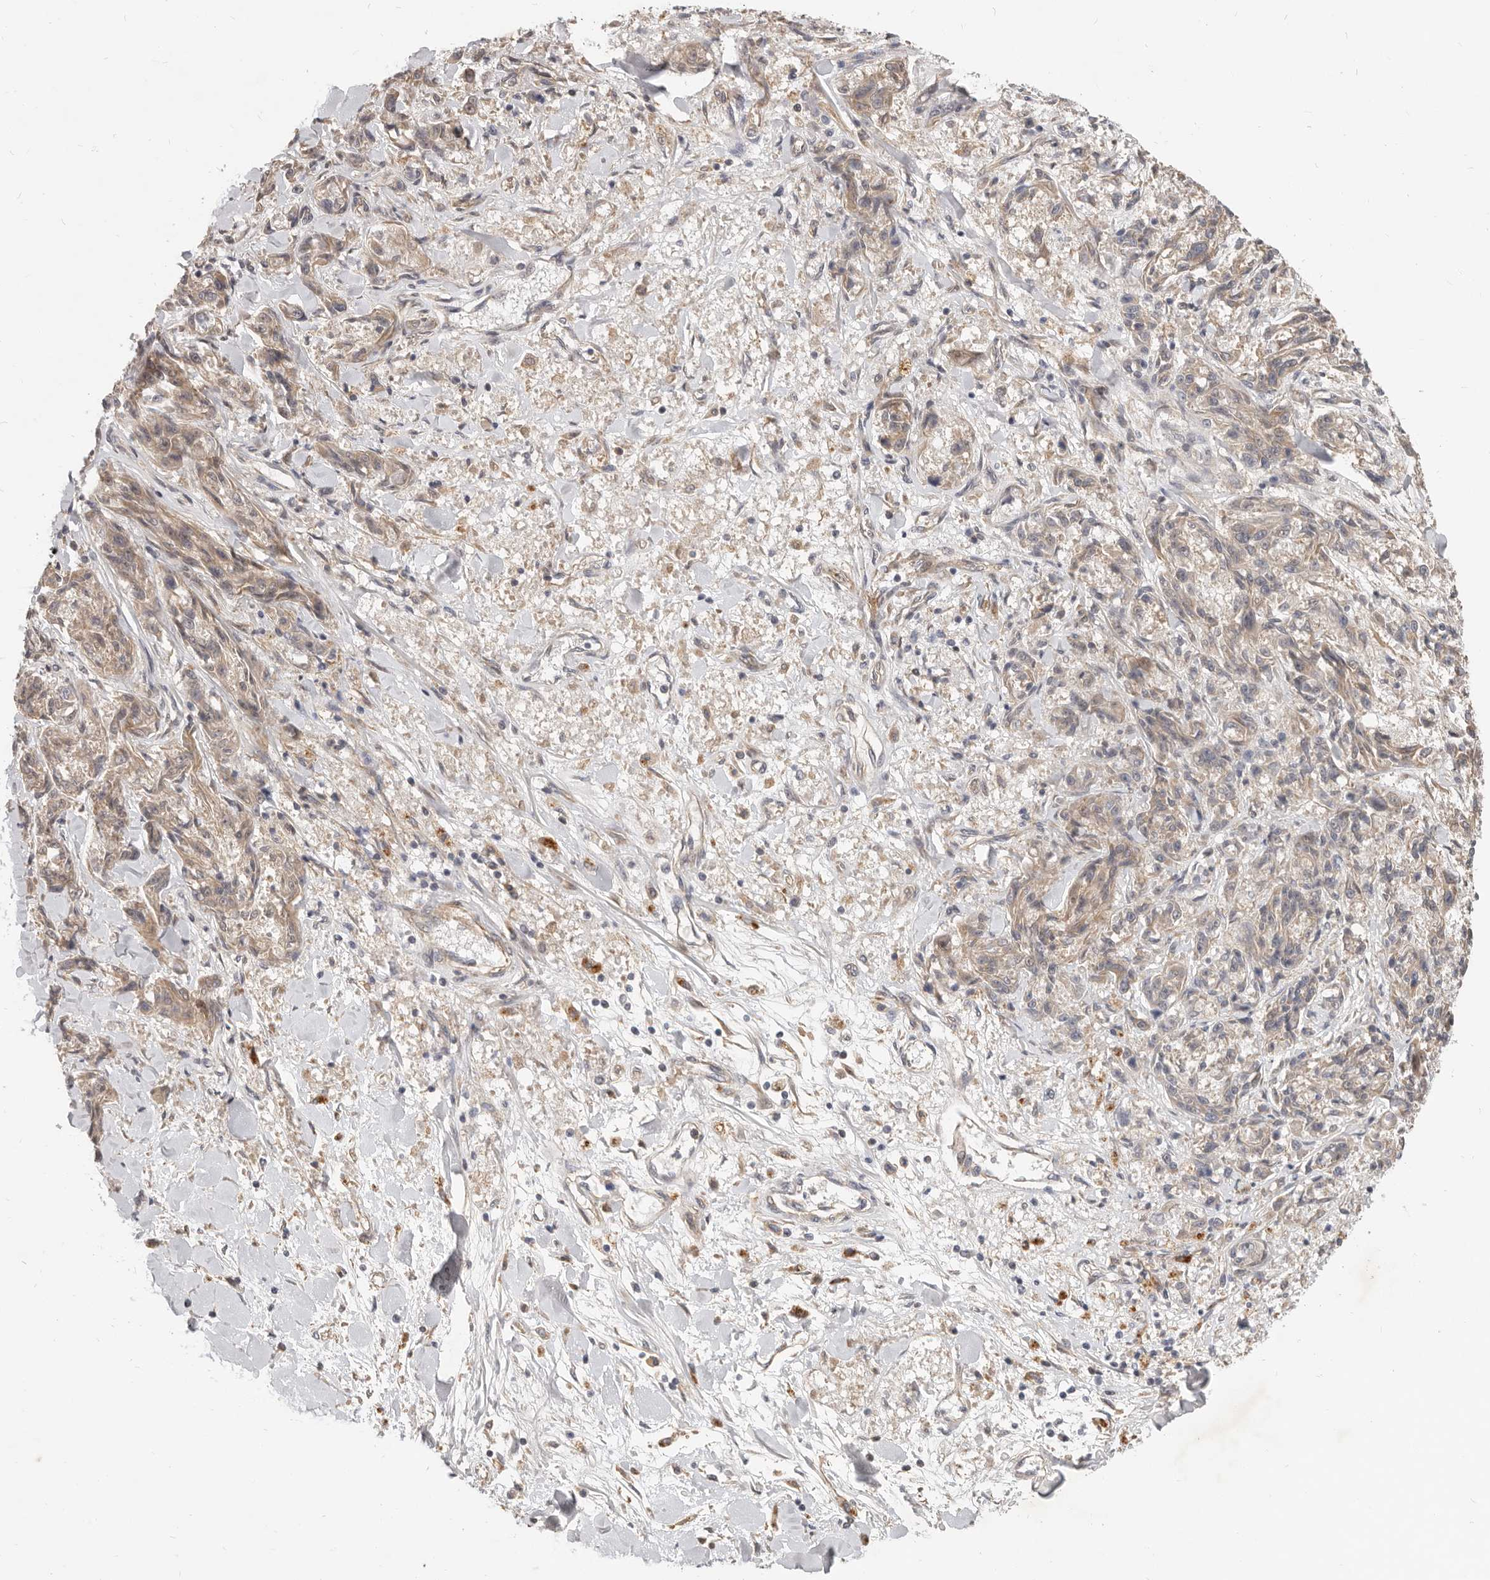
{"staining": {"intensity": "weak", "quantity": ">75%", "location": "cytoplasmic/membranous"}, "tissue": "melanoma", "cell_type": "Tumor cells", "image_type": "cancer", "snomed": [{"axis": "morphology", "description": "Malignant melanoma, NOS"}, {"axis": "topography", "description": "Skin"}], "caption": "Human malignant melanoma stained for a protein (brown) demonstrates weak cytoplasmic/membranous positive expression in about >75% of tumor cells.", "gene": "MICALL2", "patient": {"sex": "male", "age": 53}}